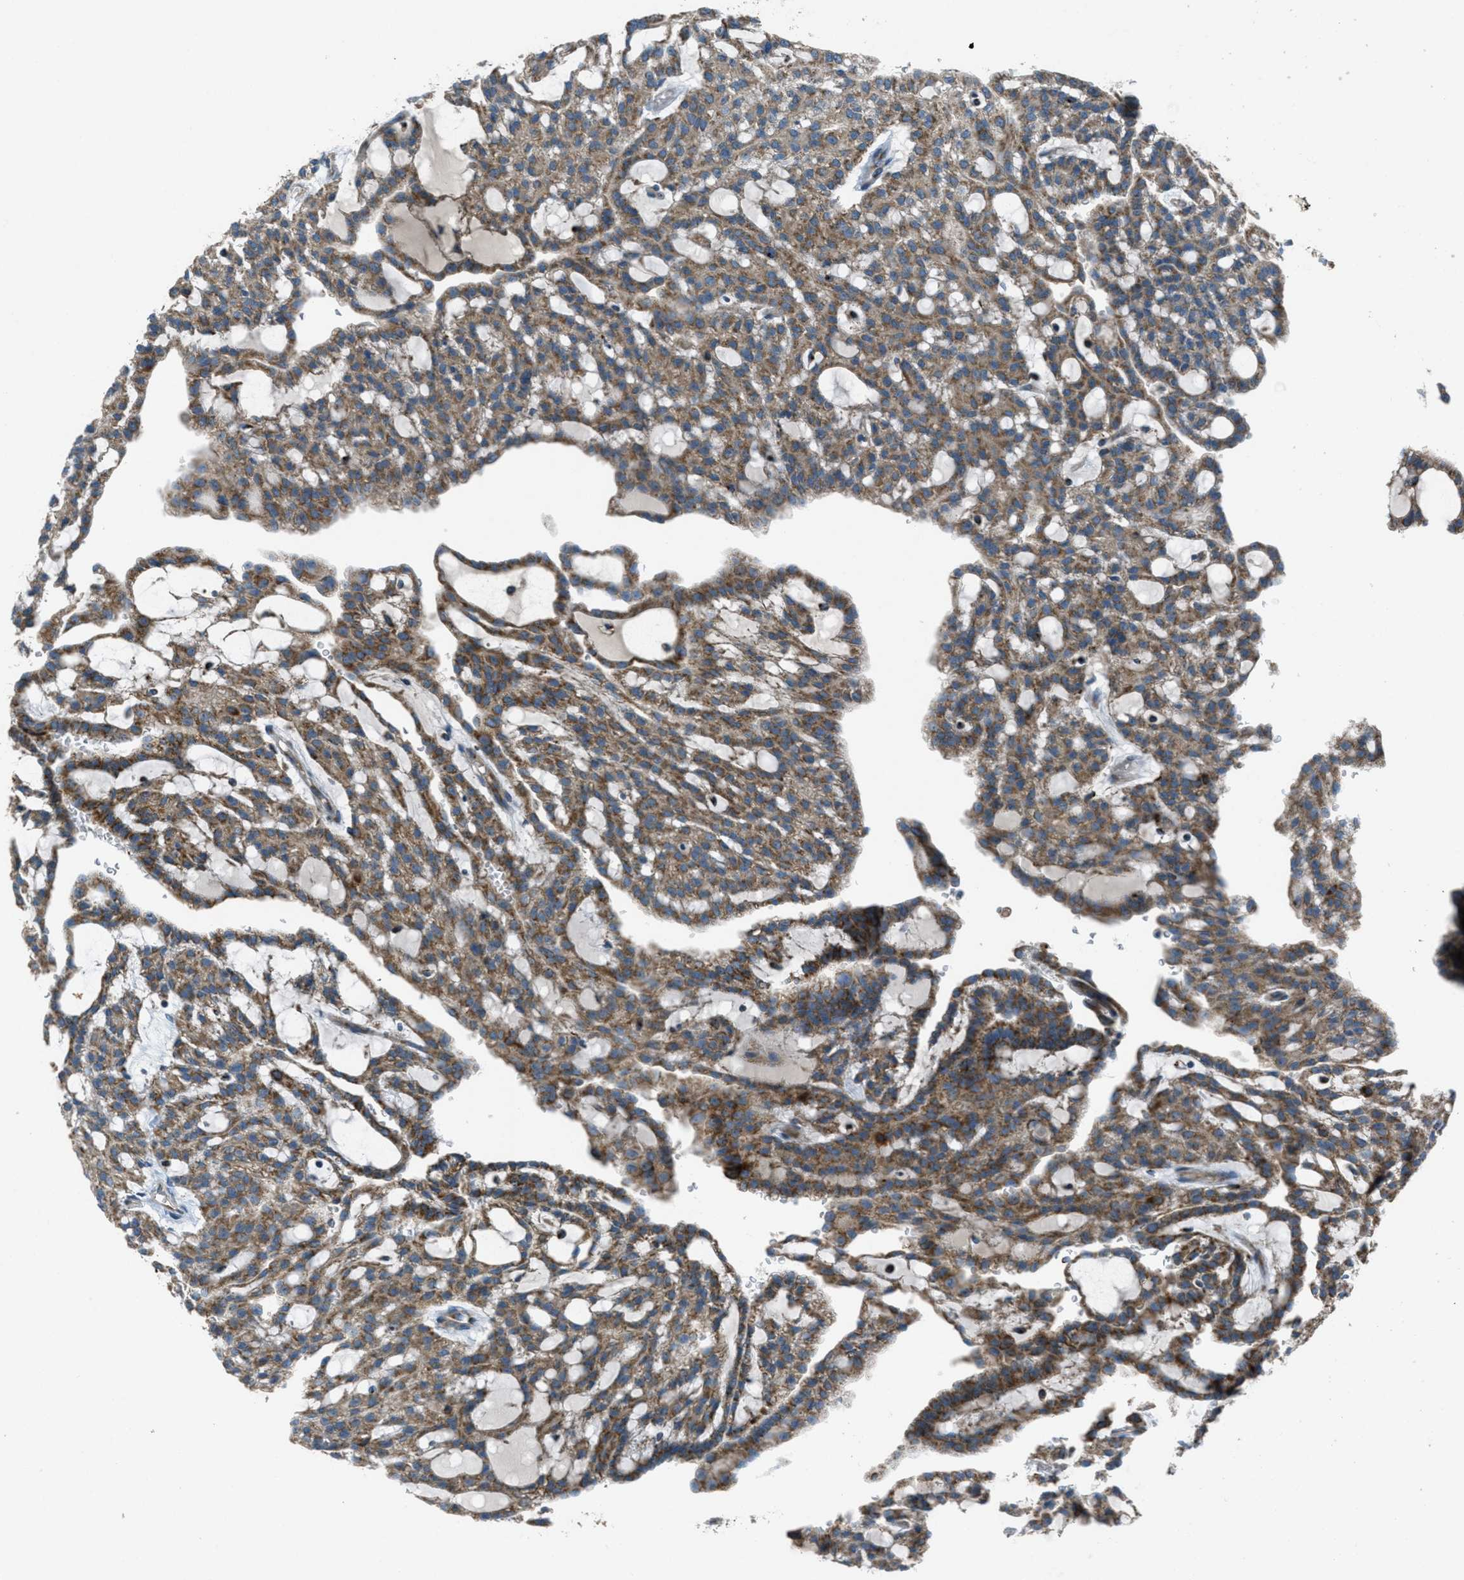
{"staining": {"intensity": "moderate", "quantity": ">75%", "location": "cytoplasmic/membranous"}, "tissue": "renal cancer", "cell_type": "Tumor cells", "image_type": "cancer", "snomed": [{"axis": "morphology", "description": "Adenocarcinoma, NOS"}, {"axis": "topography", "description": "Kidney"}], "caption": "High-power microscopy captured an IHC photomicrograph of renal cancer (adenocarcinoma), revealing moderate cytoplasmic/membranous staining in approximately >75% of tumor cells.", "gene": "BCKDK", "patient": {"sex": "male", "age": 63}}